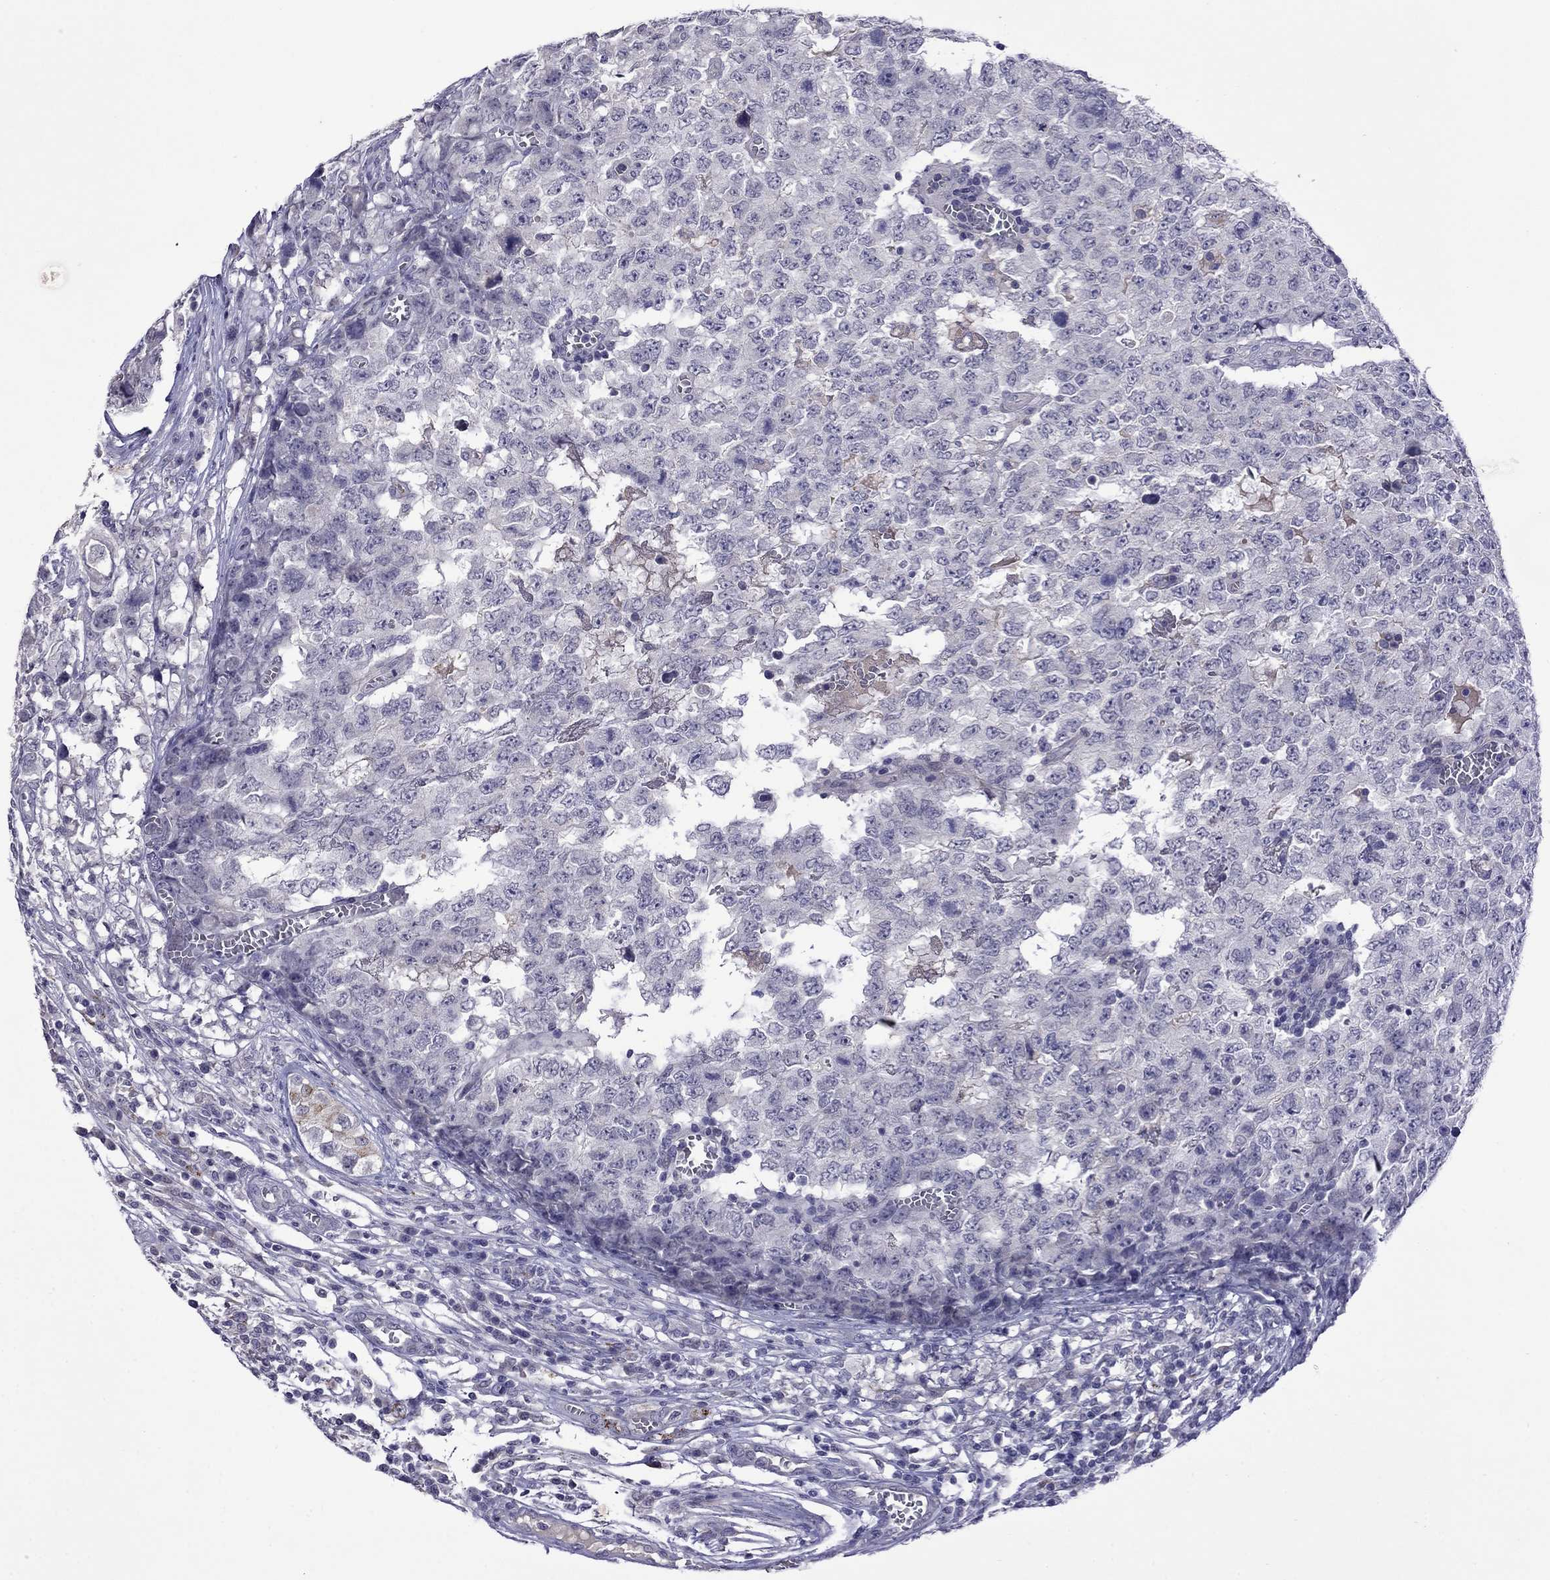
{"staining": {"intensity": "negative", "quantity": "none", "location": "none"}, "tissue": "testis cancer", "cell_type": "Tumor cells", "image_type": "cancer", "snomed": [{"axis": "morphology", "description": "Carcinoma, Embryonal, NOS"}, {"axis": "topography", "description": "Testis"}], "caption": "Tumor cells are negative for protein expression in human embryonal carcinoma (testis).", "gene": "STAR", "patient": {"sex": "male", "age": 23}}